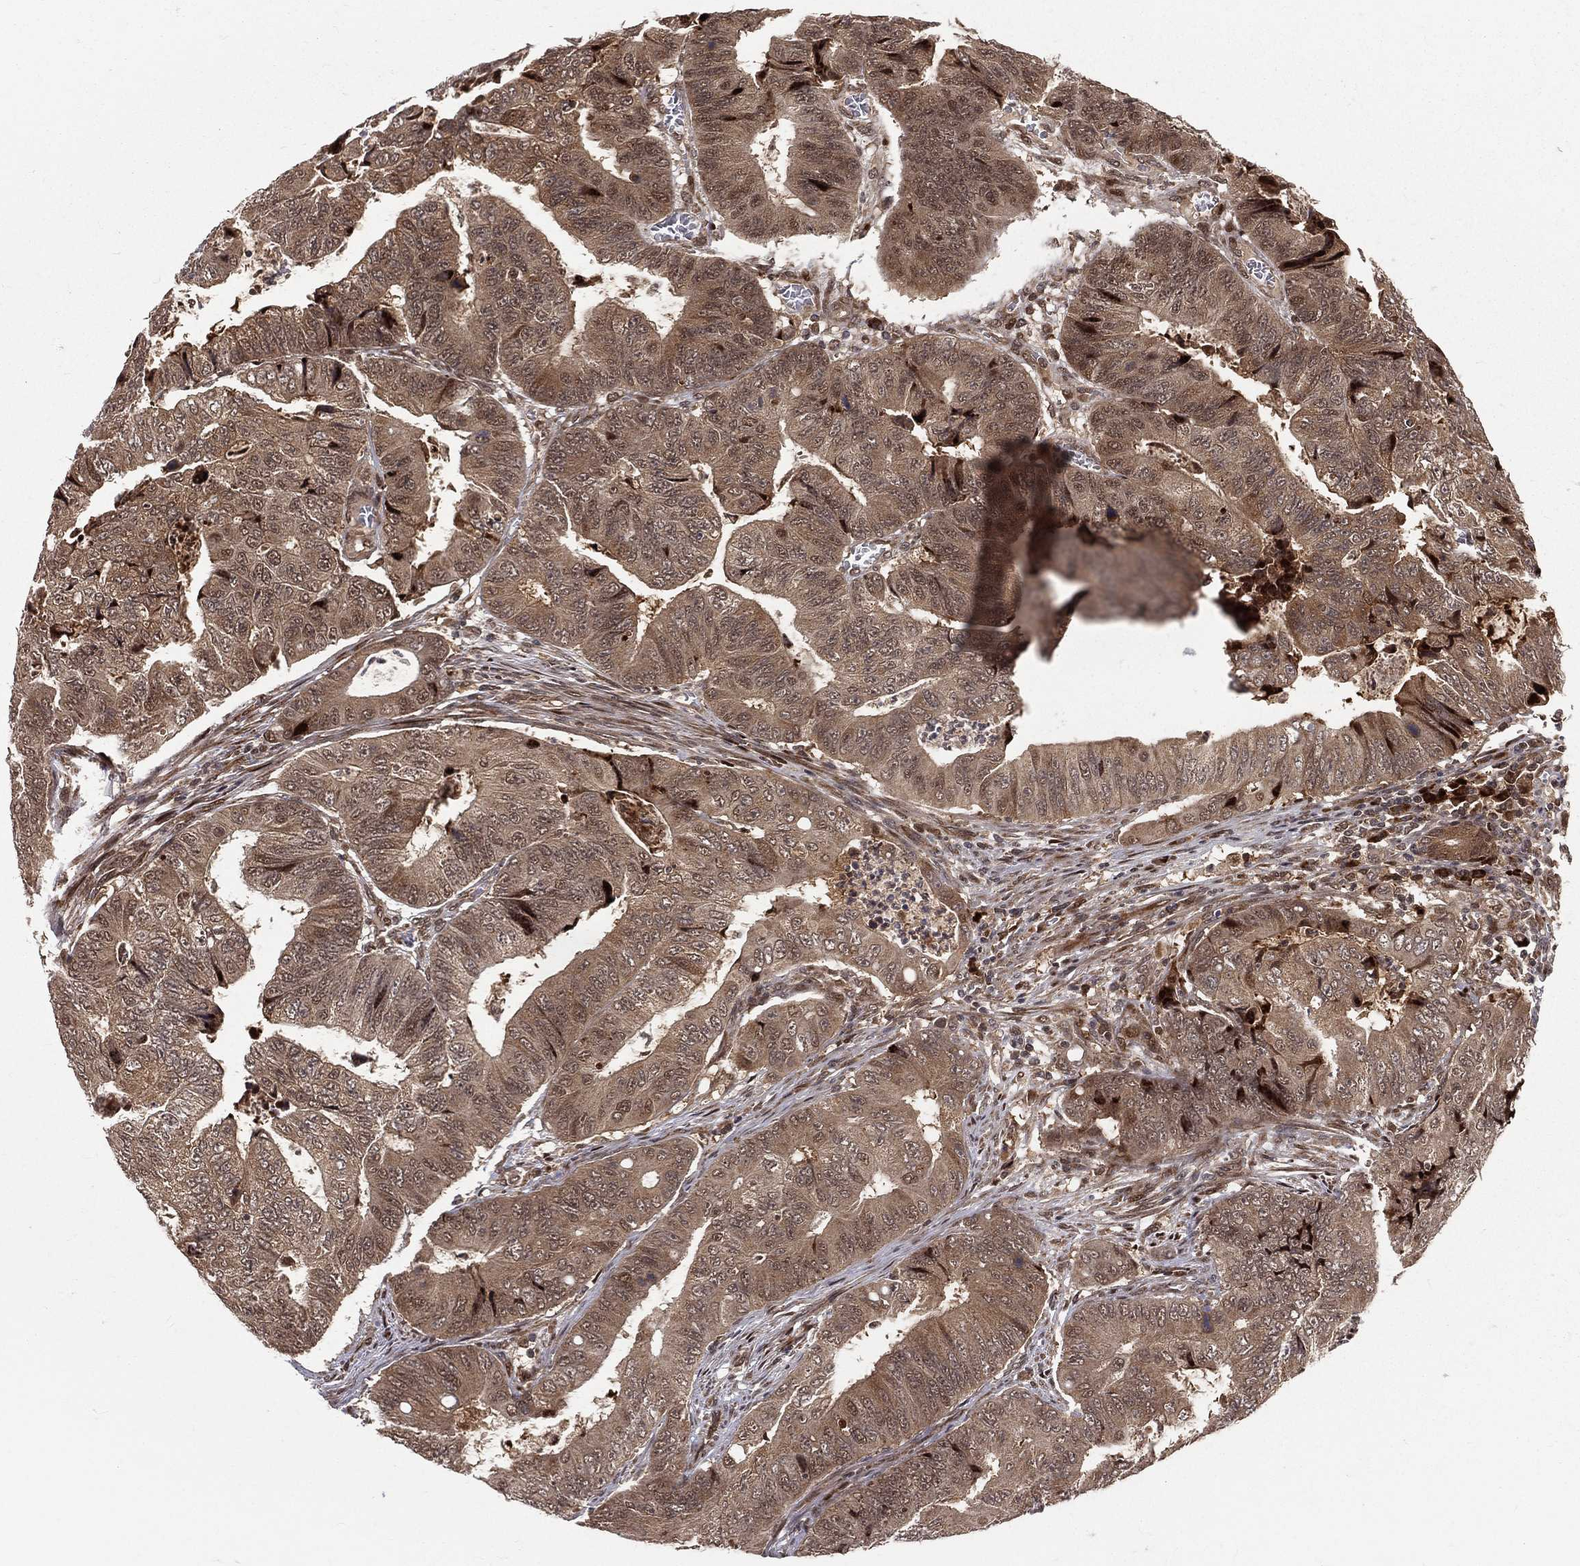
{"staining": {"intensity": "weak", "quantity": ">75%", "location": "cytoplasmic/membranous"}, "tissue": "colorectal cancer", "cell_type": "Tumor cells", "image_type": "cancer", "snomed": [{"axis": "morphology", "description": "Adenocarcinoma, NOS"}, {"axis": "topography", "description": "Colon"}], "caption": "Colorectal adenocarcinoma tissue displays weak cytoplasmic/membranous expression in about >75% of tumor cells, visualized by immunohistochemistry.", "gene": "MDM2", "patient": {"sex": "female", "age": 48}}